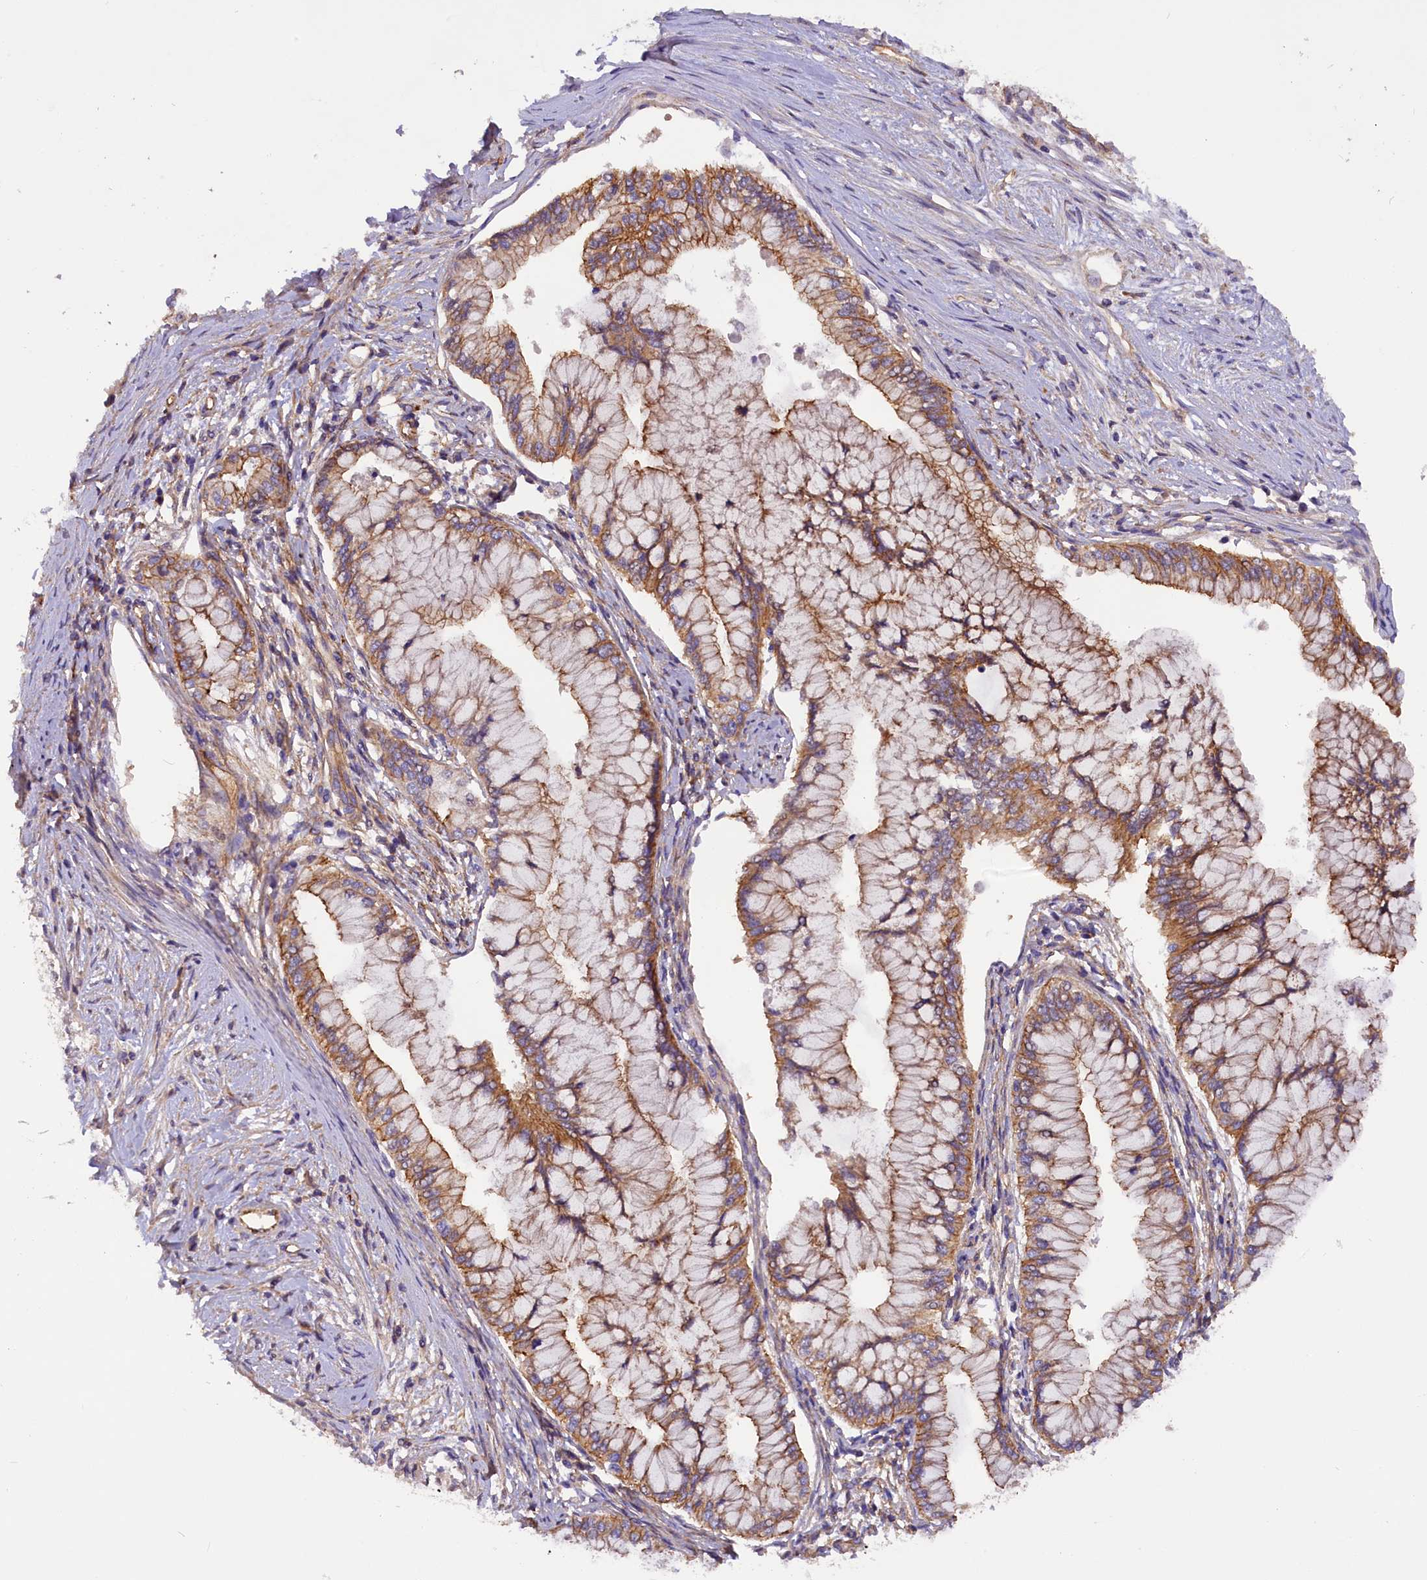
{"staining": {"intensity": "moderate", "quantity": ">75%", "location": "cytoplasmic/membranous"}, "tissue": "pancreatic cancer", "cell_type": "Tumor cells", "image_type": "cancer", "snomed": [{"axis": "morphology", "description": "Adenocarcinoma, NOS"}, {"axis": "topography", "description": "Pancreas"}], "caption": "IHC micrograph of neoplastic tissue: pancreatic cancer (adenocarcinoma) stained using immunohistochemistry (IHC) exhibits medium levels of moderate protein expression localized specifically in the cytoplasmic/membranous of tumor cells, appearing as a cytoplasmic/membranous brown color.", "gene": "ERMARD", "patient": {"sex": "male", "age": 46}}